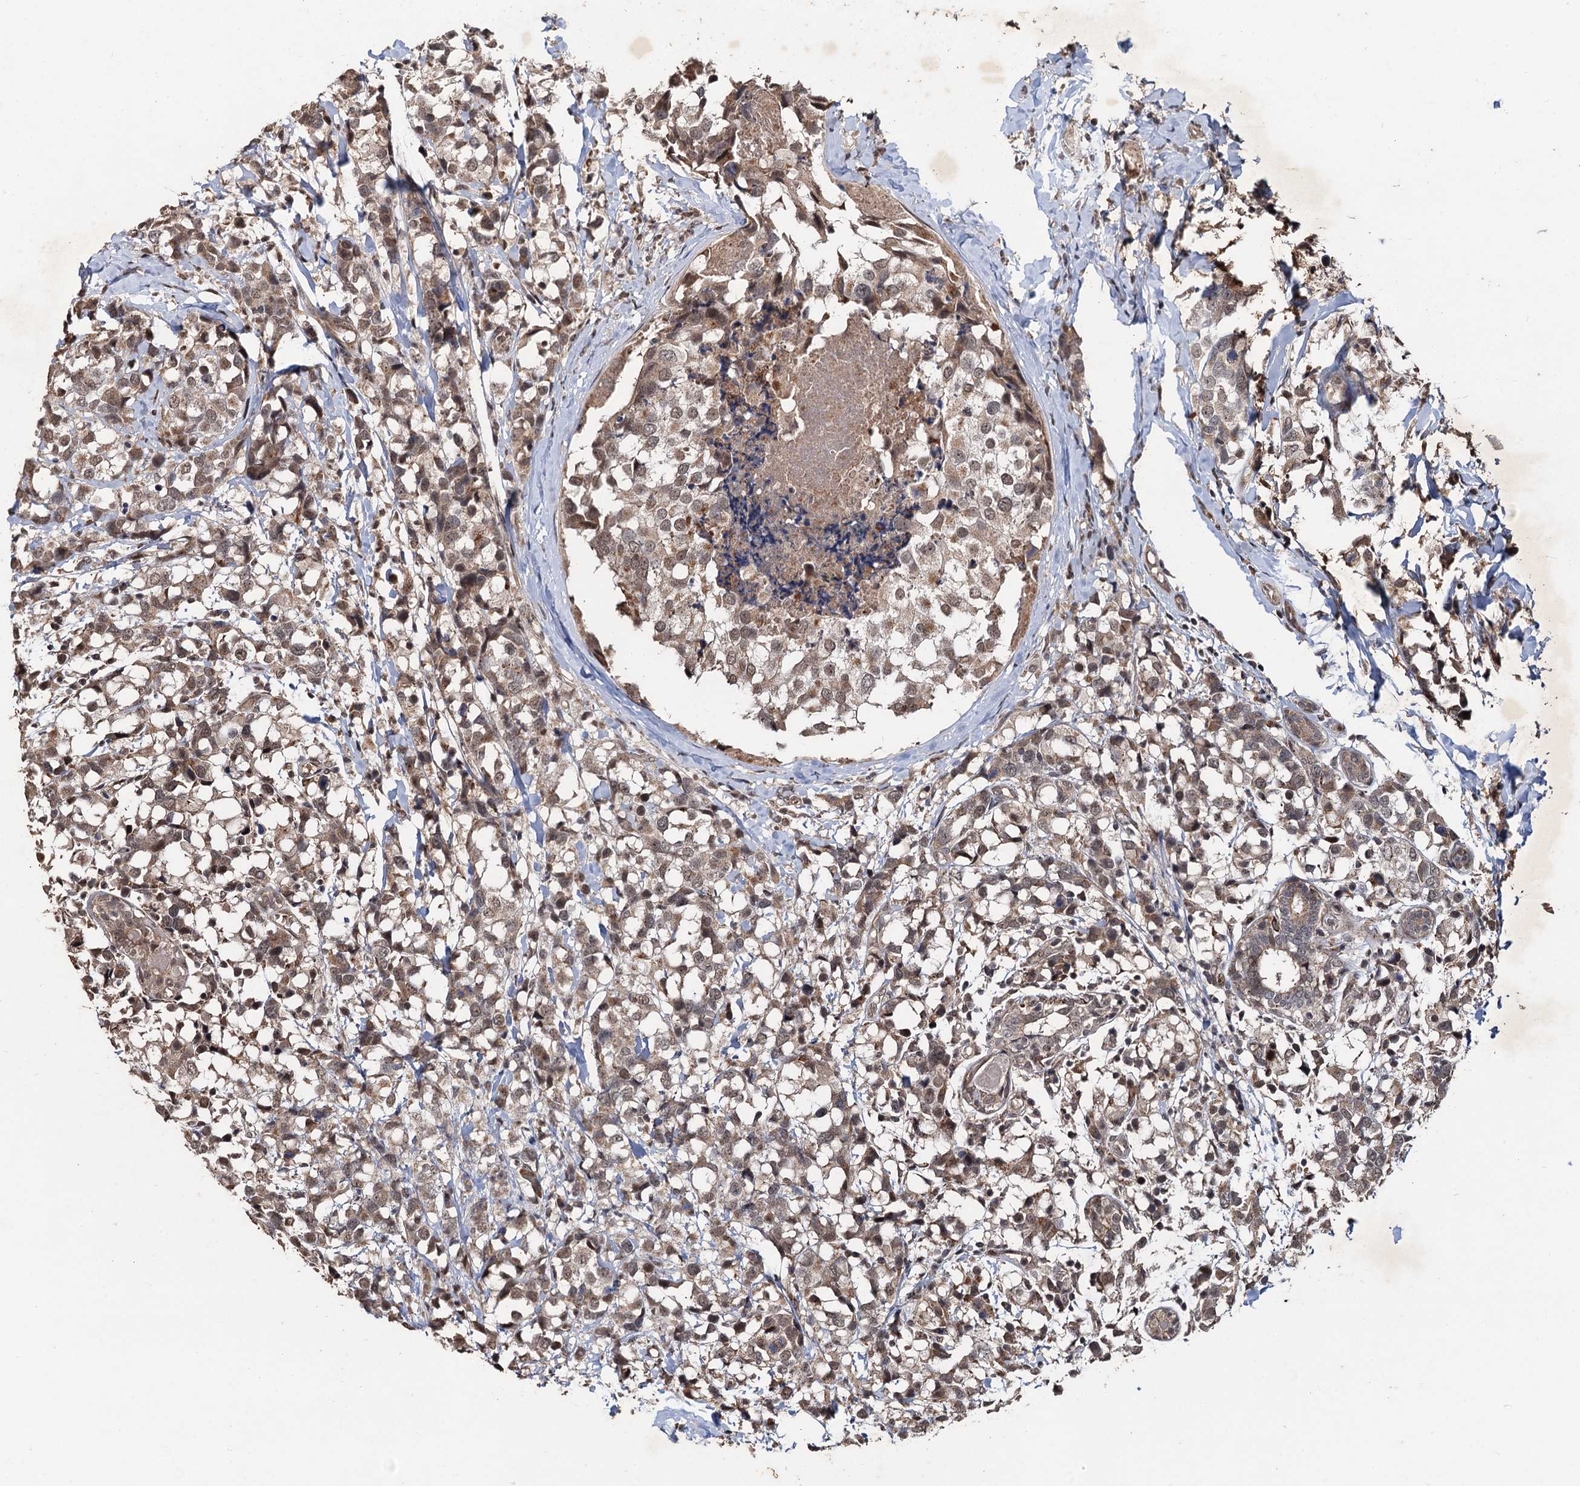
{"staining": {"intensity": "weak", "quantity": ">75%", "location": "cytoplasmic/membranous,nuclear"}, "tissue": "breast cancer", "cell_type": "Tumor cells", "image_type": "cancer", "snomed": [{"axis": "morphology", "description": "Lobular carcinoma"}, {"axis": "topography", "description": "Breast"}], "caption": "Protein staining by IHC shows weak cytoplasmic/membranous and nuclear expression in about >75% of tumor cells in breast lobular carcinoma.", "gene": "REP15", "patient": {"sex": "female", "age": 59}}